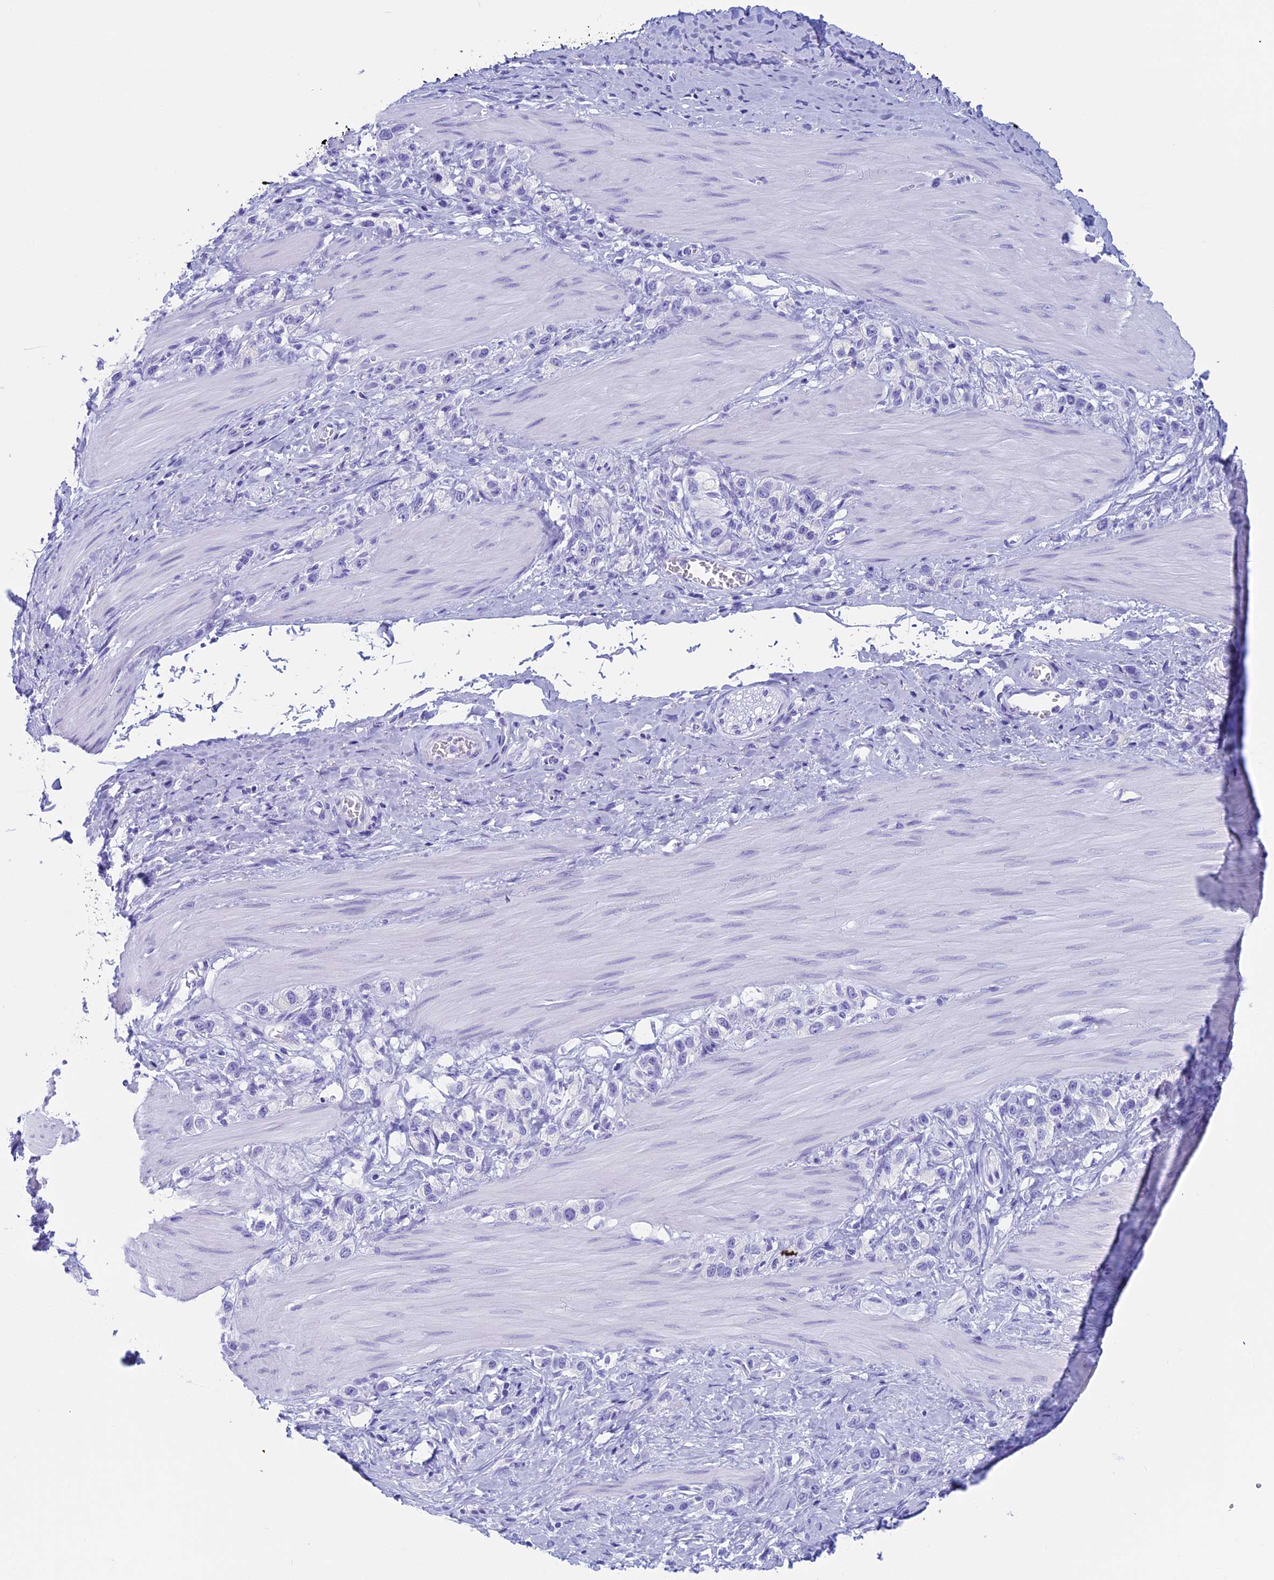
{"staining": {"intensity": "negative", "quantity": "none", "location": "none"}, "tissue": "stomach cancer", "cell_type": "Tumor cells", "image_type": "cancer", "snomed": [{"axis": "morphology", "description": "Adenocarcinoma, NOS"}, {"axis": "topography", "description": "Stomach"}], "caption": "An immunohistochemistry (IHC) histopathology image of stomach adenocarcinoma is shown. There is no staining in tumor cells of stomach adenocarcinoma.", "gene": "FAM169A", "patient": {"sex": "female", "age": 65}}